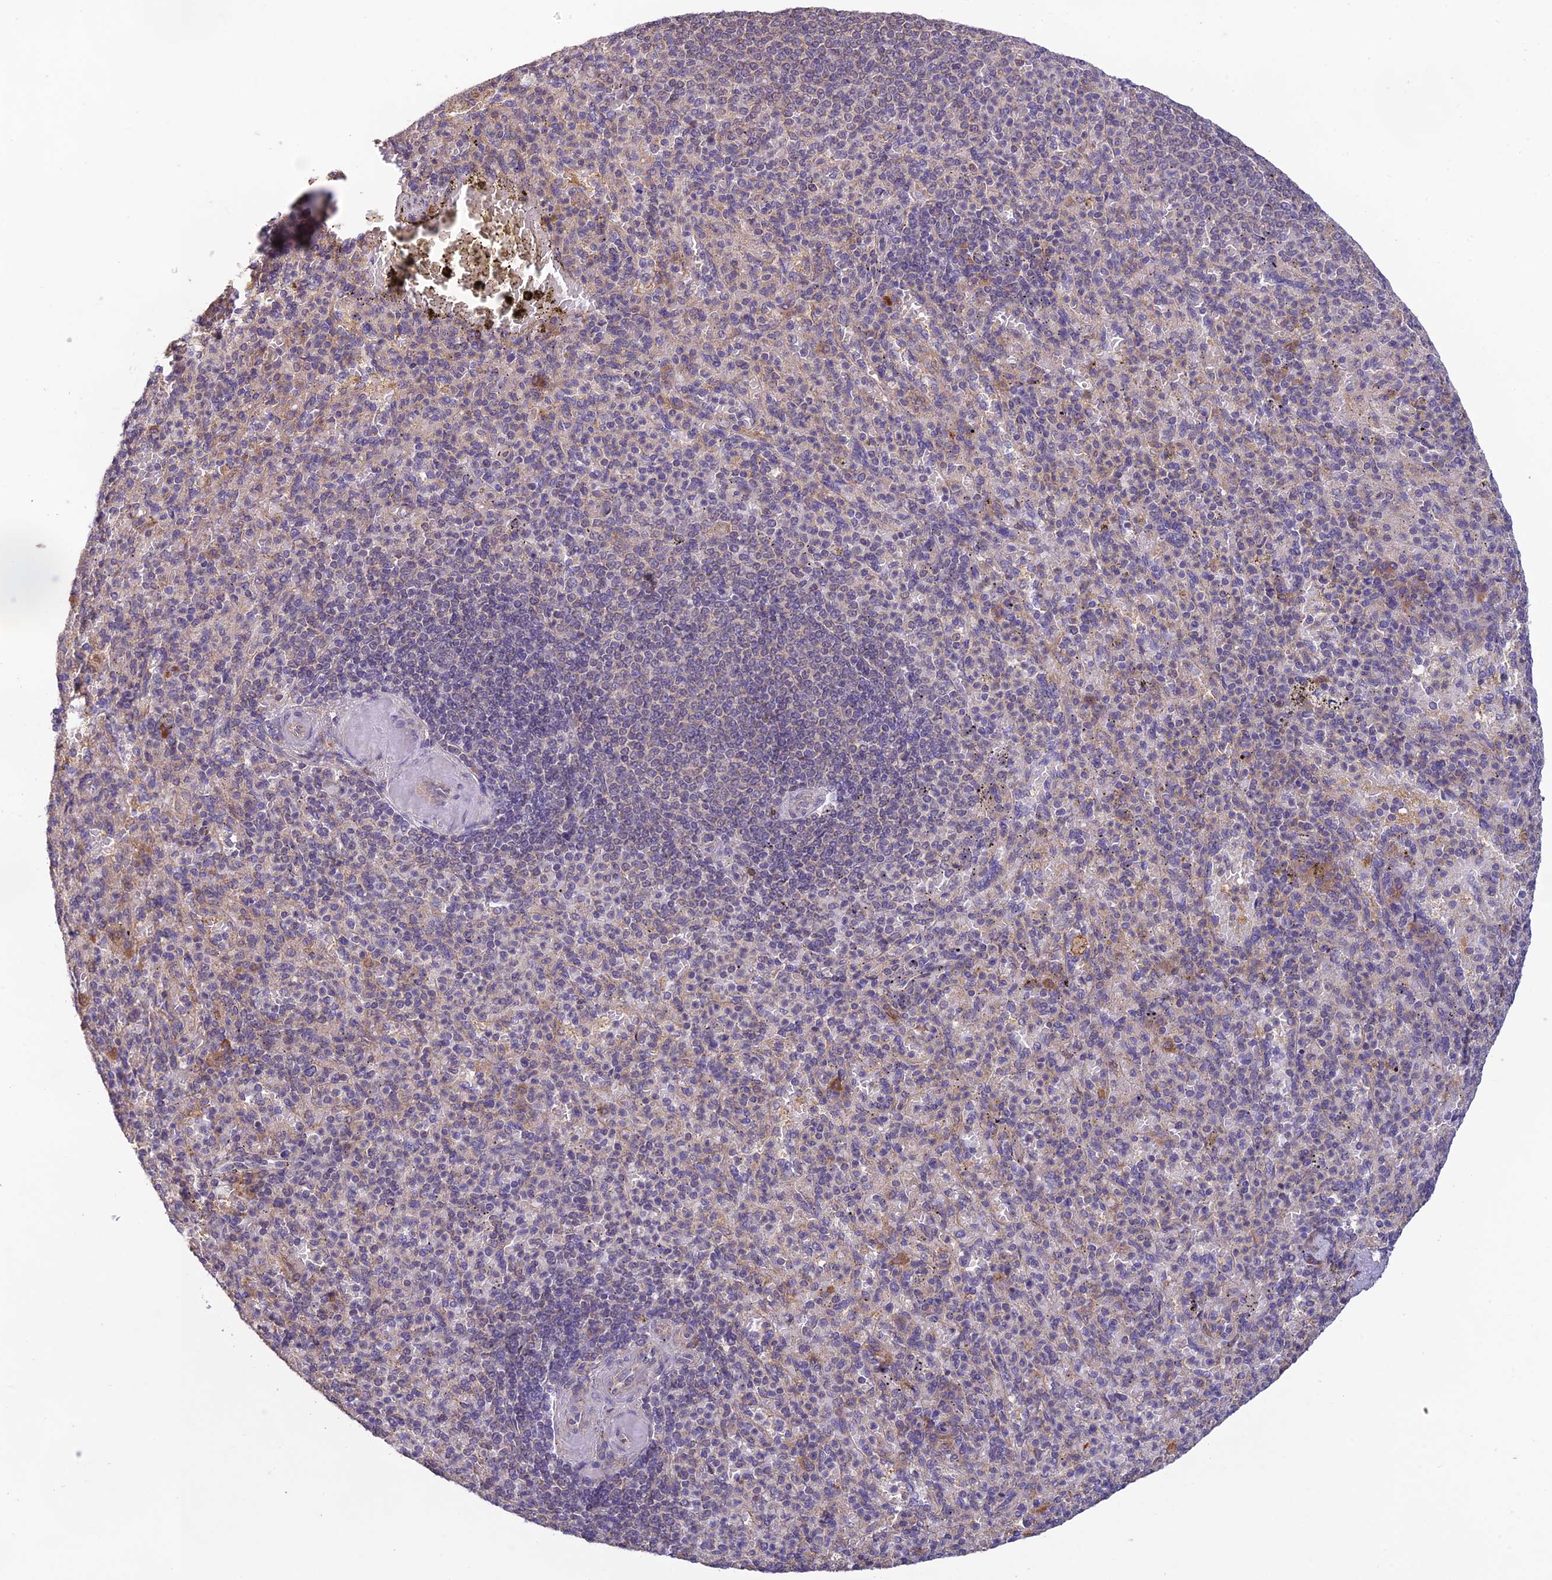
{"staining": {"intensity": "moderate", "quantity": "<25%", "location": "cytoplasmic/membranous"}, "tissue": "spleen", "cell_type": "Cells in red pulp", "image_type": "normal", "snomed": [{"axis": "morphology", "description": "Normal tissue, NOS"}, {"axis": "topography", "description": "Spleen"}], "caption": "The image exhibits immunohistochemical staining of unremarkable spleen. There is moderate cytoplasmic/membranous positivity is present in about <25% of cells in red pulp.", "gene": "MRNIP", "patient": {"sex": "female", "age": 74}}